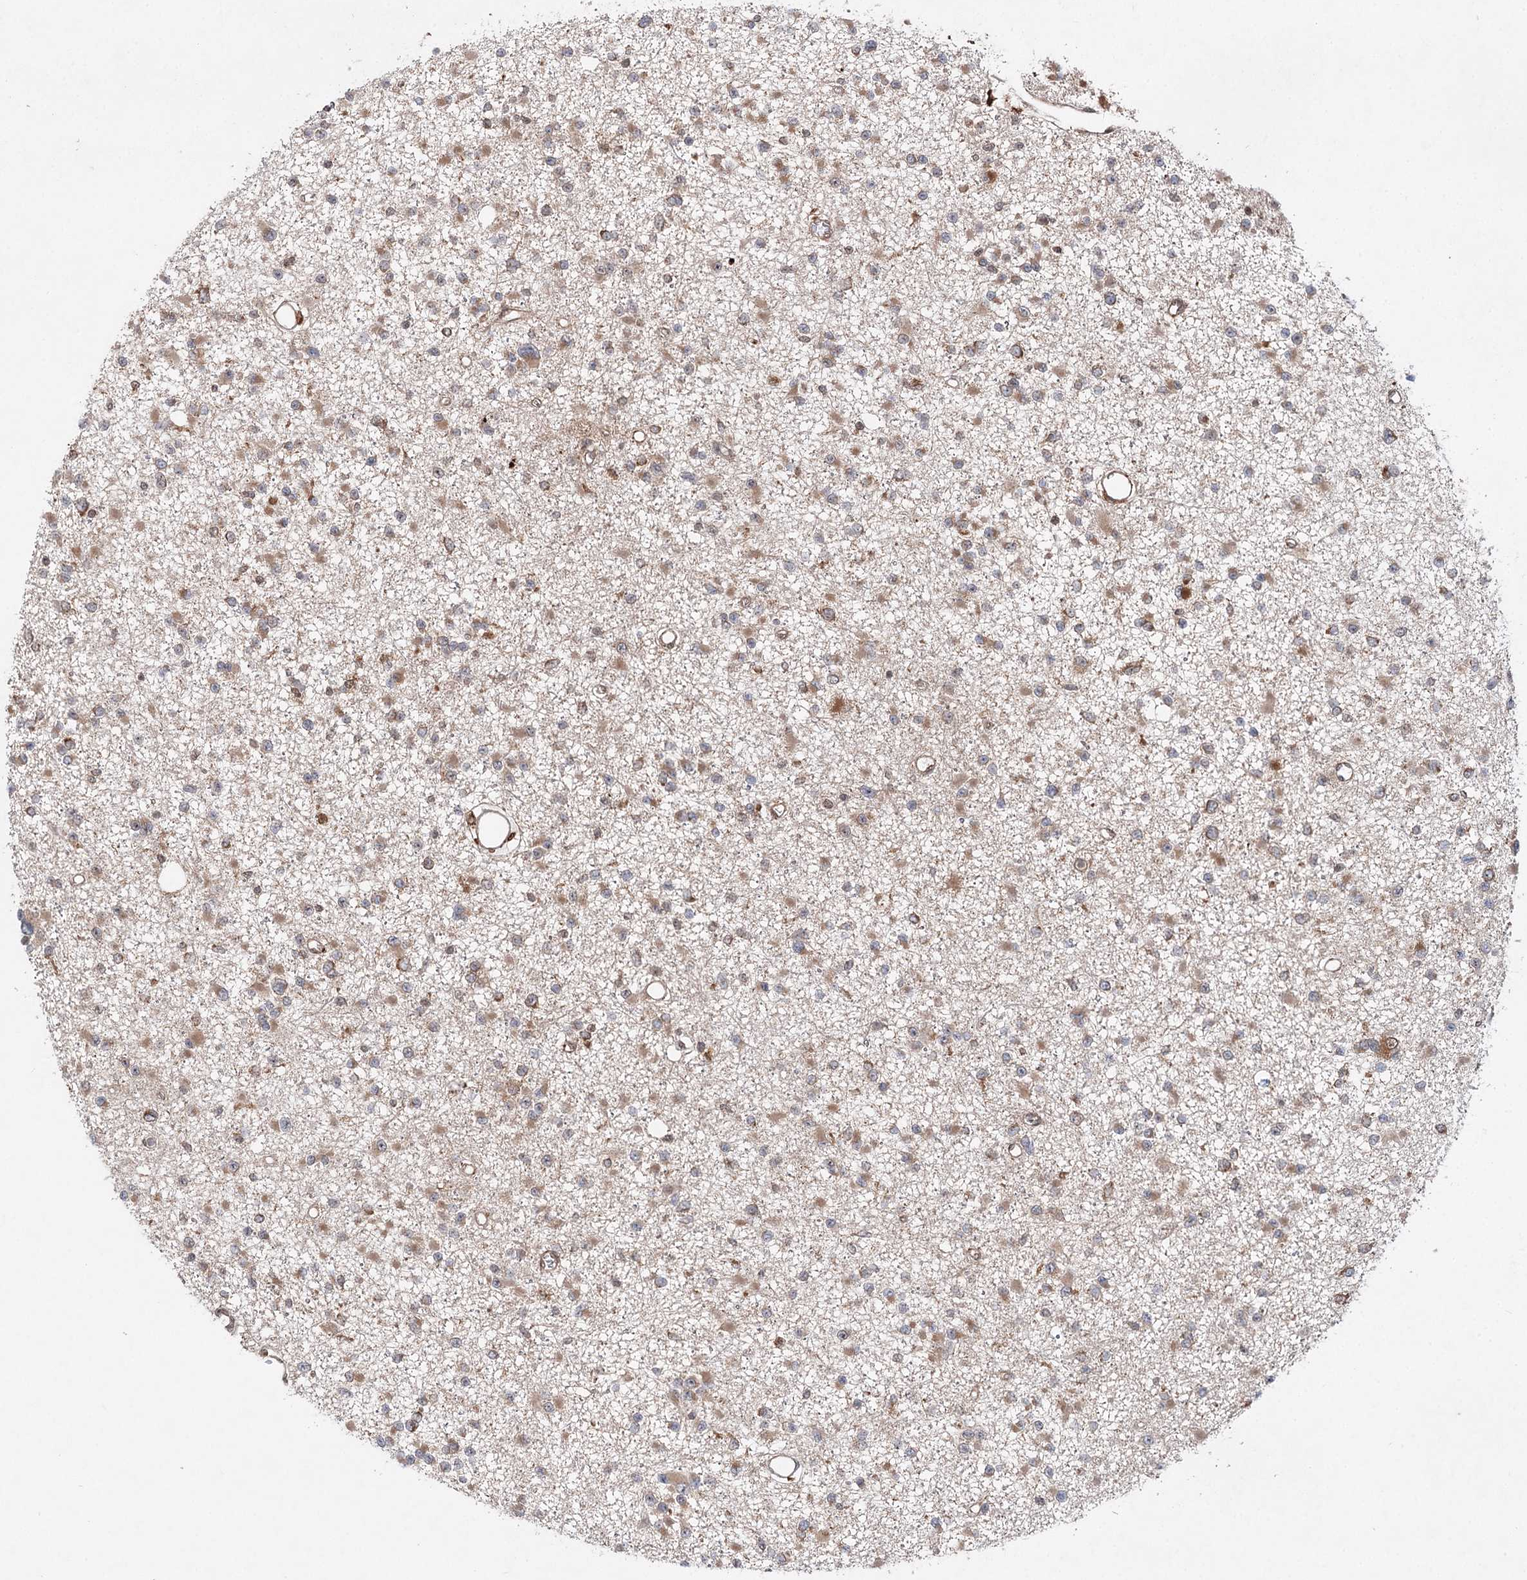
{"staining": {"intensity": "moderate", "quantity": "25%-75%", "location": "cytoplasmic/membranous"}, "tissue": "glioma", "cell_type": "Tumor cells", "image_type": "cancer", "snomed": [{"axis": "morphology", "description": "Glioma, malignant, Low grade"}, {"axis": "topography", "description": "Brain"}], "caption": "Human low-grade glioma (malignant) stained with a brown dye demonstrates moderate cytoplasmic/membranous positive positivity in about 25%-75% of tumor cells.", "gene": "C12orf4", "patient": {"sex": "female", "age": 22}}